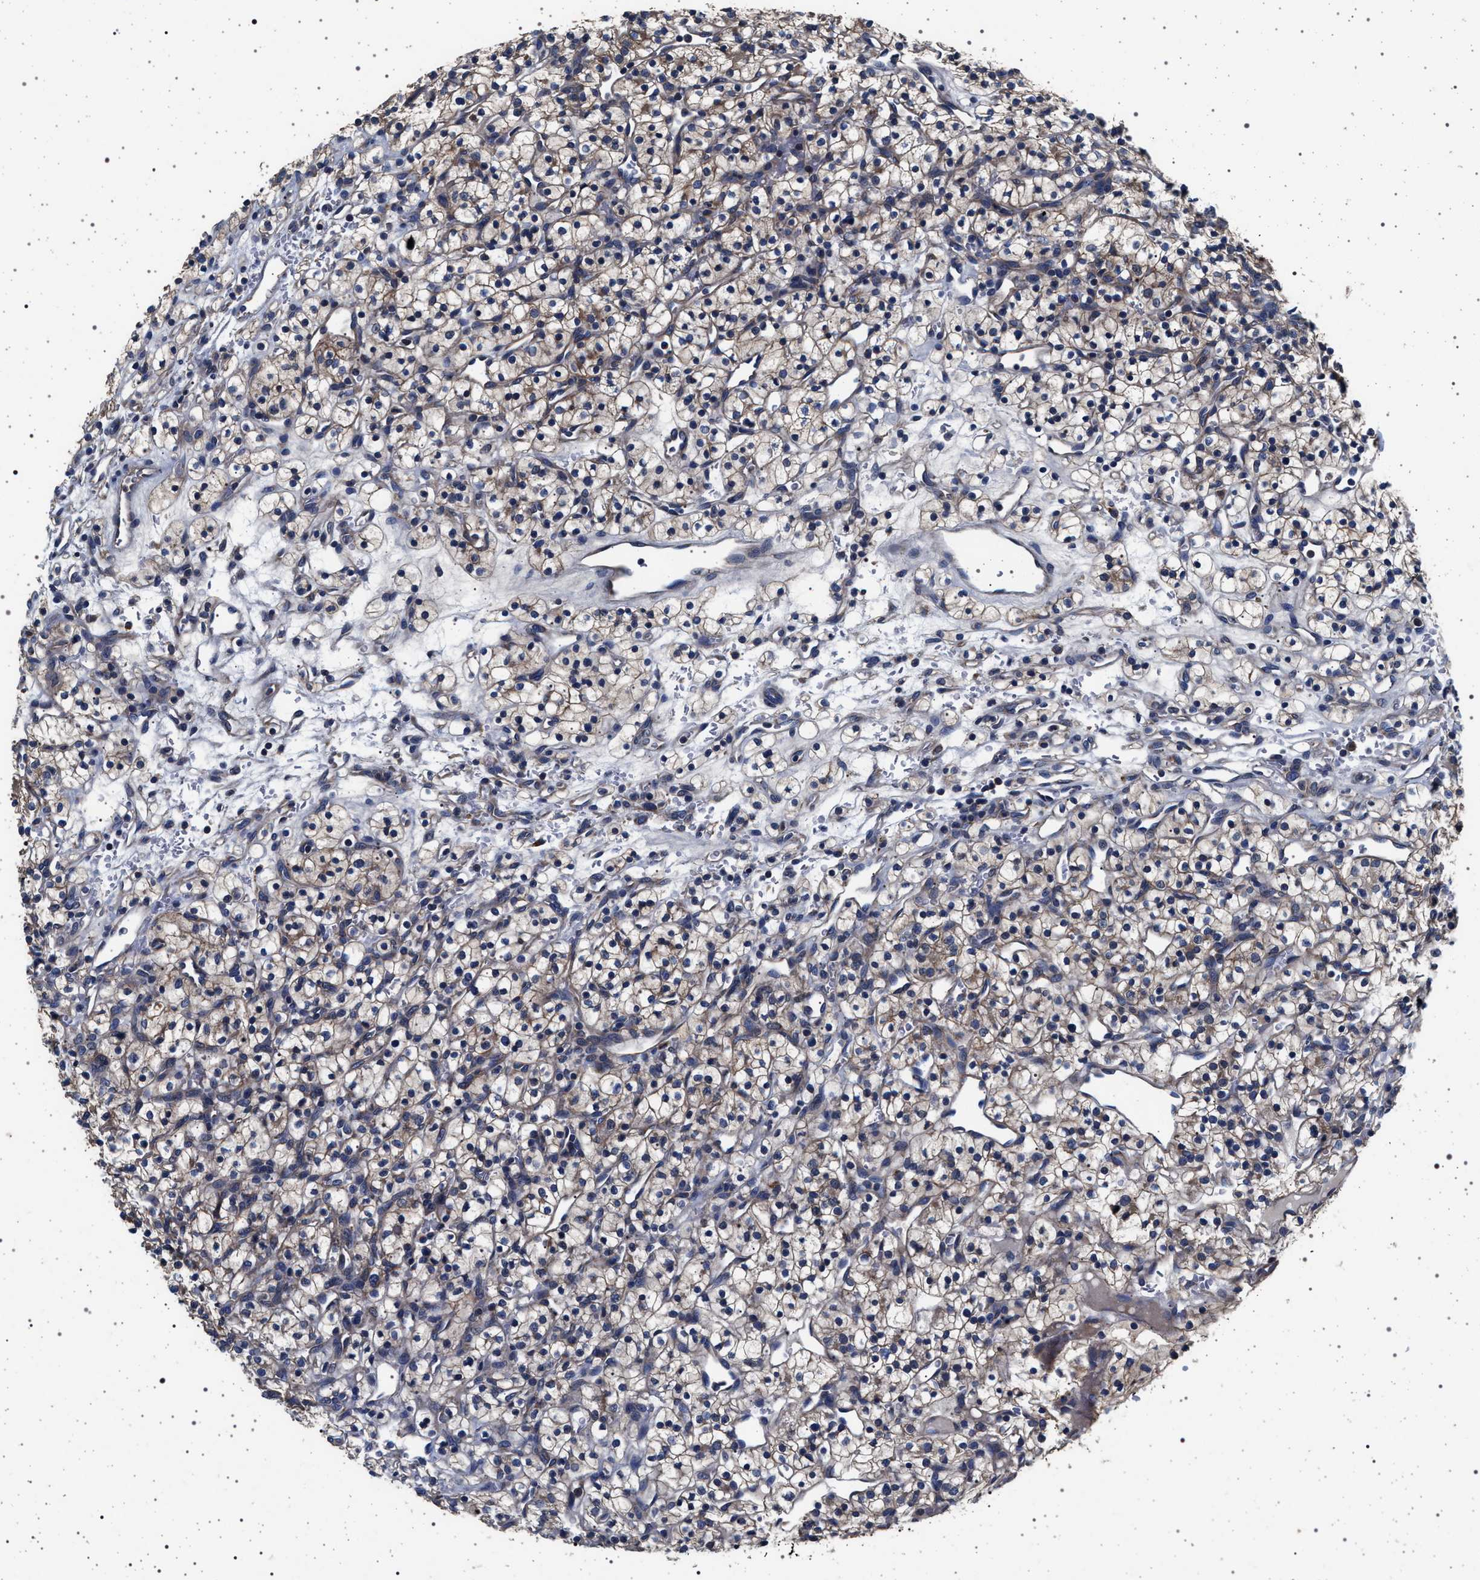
{"staining": {"intensity": "weak", "quantity": ">75%", "location": "cytoplasmic/membranous"}, "tissue": "renal cancer", "cell_type": "Tumor cells", "image_type": "cancer", "snomed": [{"axis": "morphology", "description": "Adenocarcinoma, NOS"}, {"axis": "topography", "description": "Kidney"}], "caption": "Weak cytoplasmic/membranous expression for a protein is seen in approximately >75% of tumor cells of adenocarcinoma (renal) using immunohistochemistry.", "gene": "MAP3K2", "patient": {"sex": "female", "age": 57}}